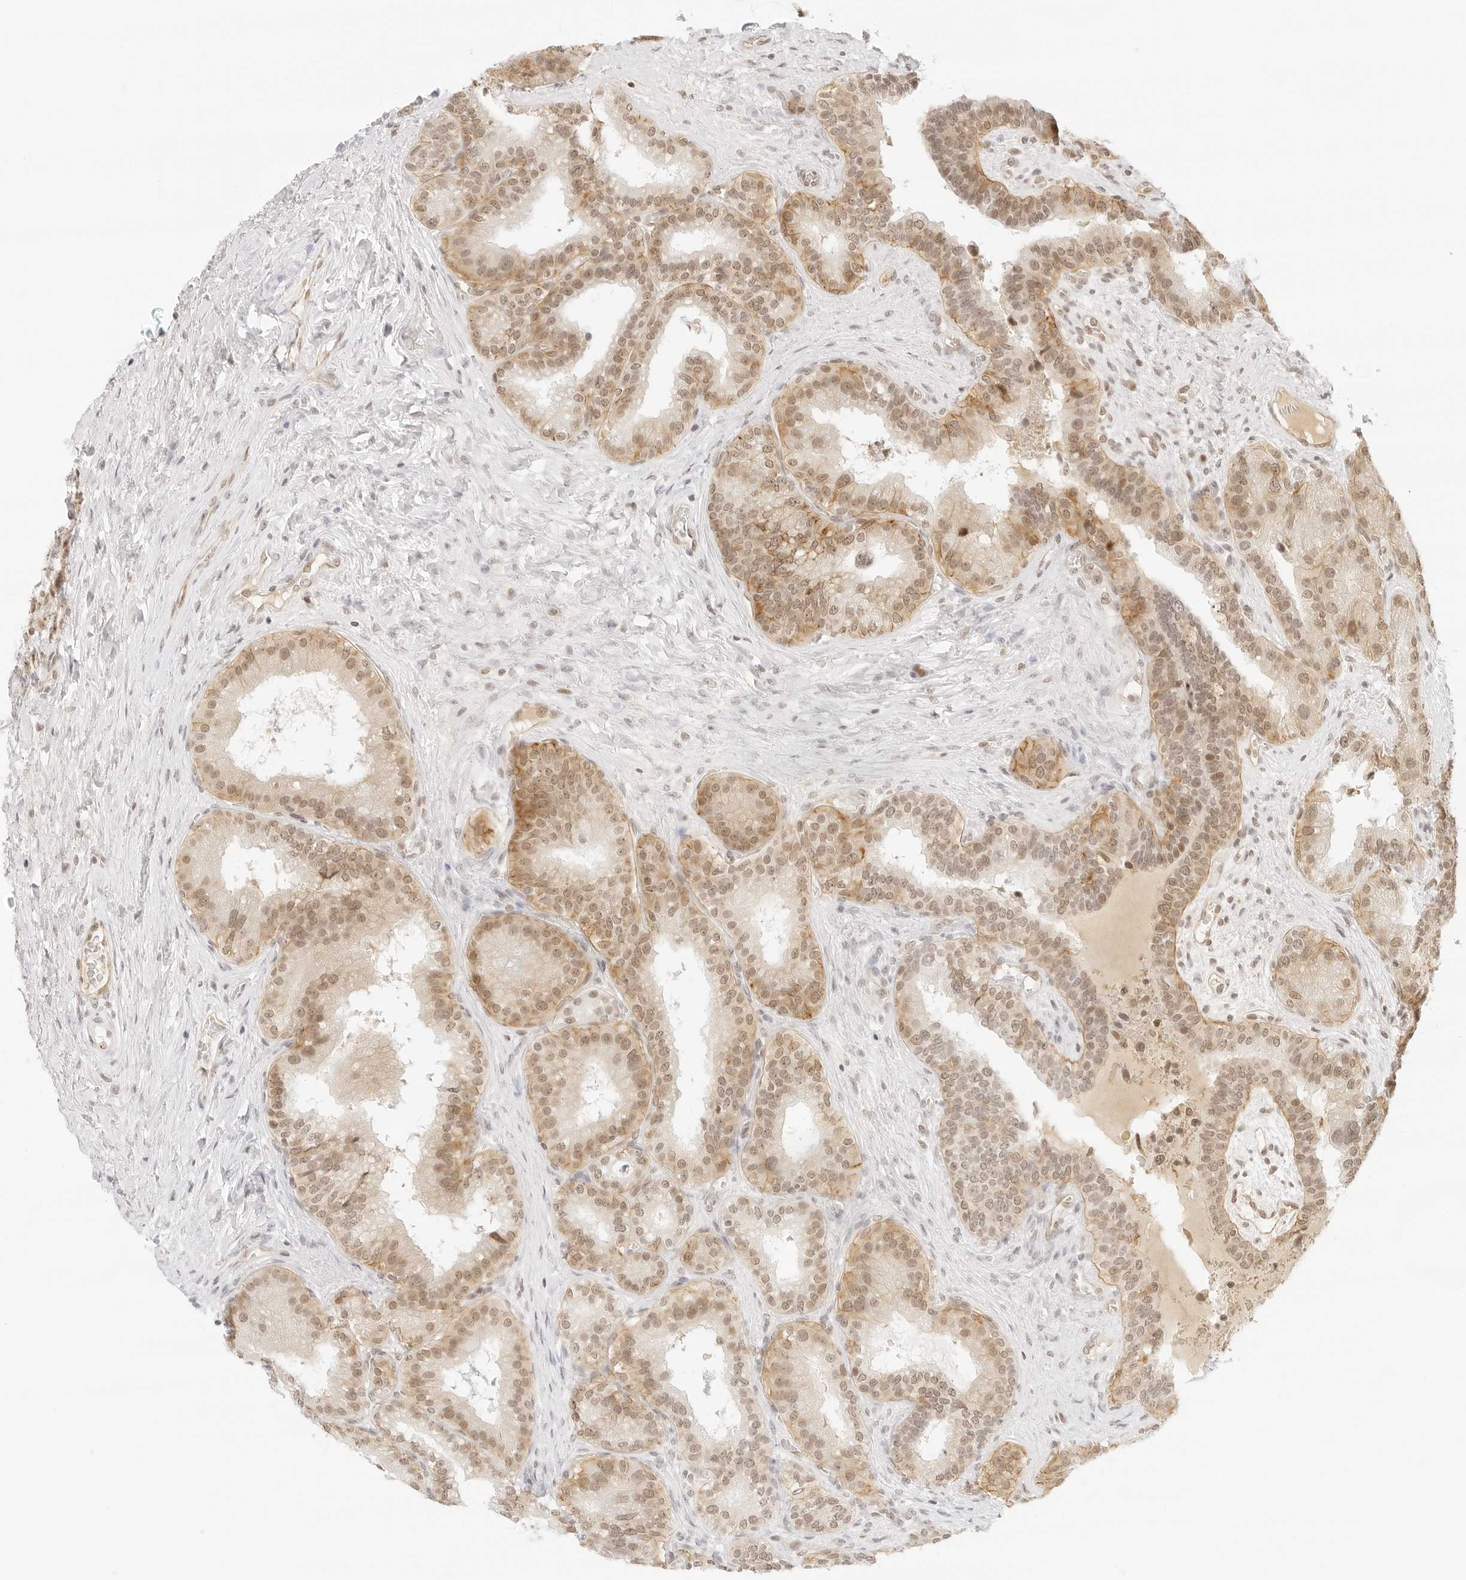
{"staining": {"intensity": "moderate", "quantity": ">75%", "location": "cytoplasmic/membranous,nuclear"}, "tissue": "prostate cancer", "cell_type": "Tumor cells", "image_type": "cancer", "snomed": [{"axis": "morphology", "description": "Adenocarcinoma, High grade"}, {"axis": "topography", "description": "Prostate"}], "caption": "This photomicrograph reveals immunohistochemistry (IHC) staining of prostate cancer (high-grade adenocarcinoma), with medium moderate cytoplasmic/membranous and nuclear staining in approximately >75% of tumor cells.", "gene": "ITGA6", "patient": {"sex": "male", "age": 56}}